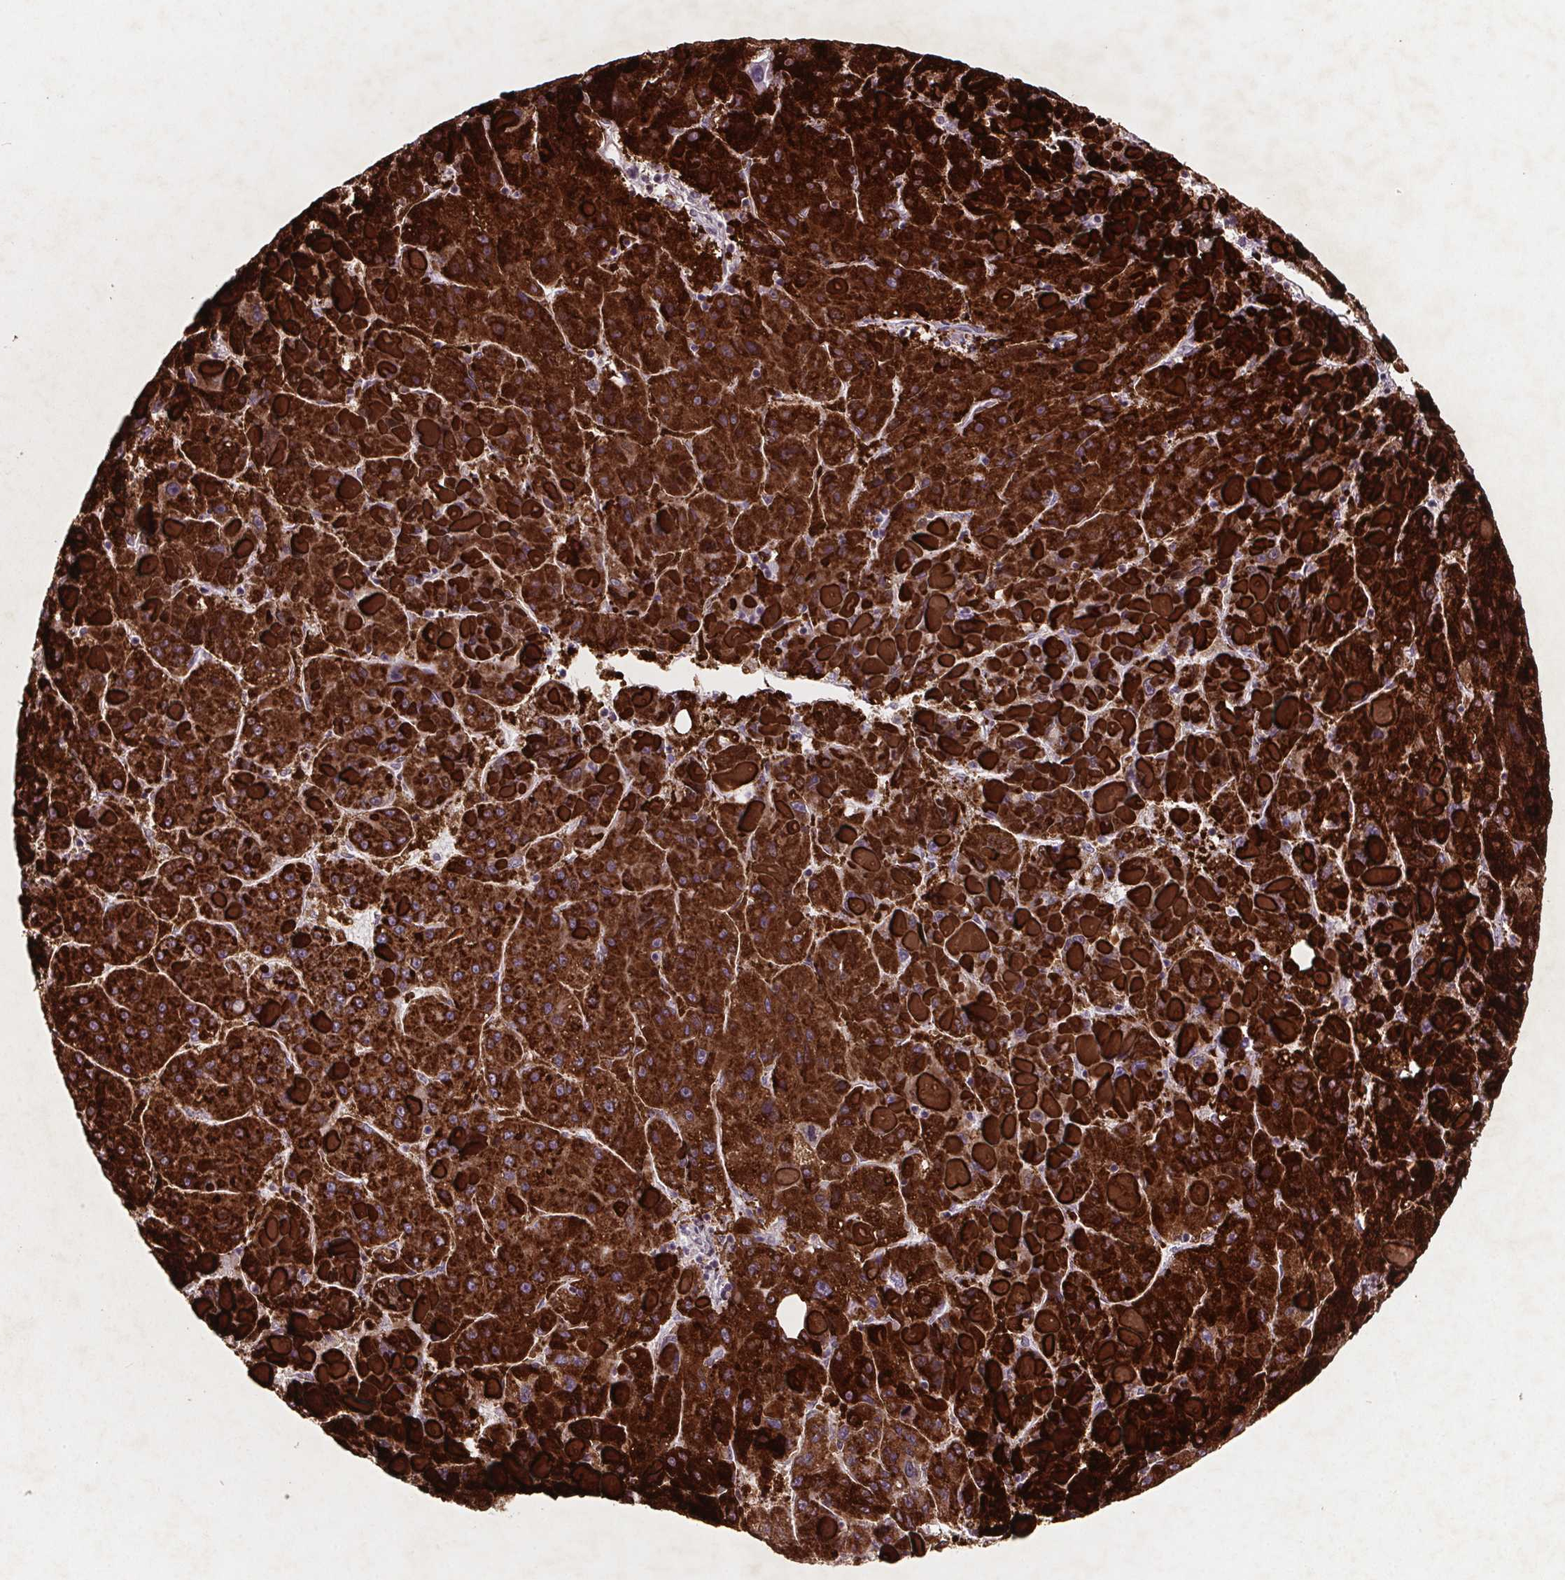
{"staining": {"intensity": "strong", "quantity": ">75%", "location": "cytoplasmic/membranous"}, "tissue": "liver cancer", "cell_type": "Tumor cells", "image_type": "cancer", "snomed": [{"axis": "morphology", "description": "Carcinoma, Hepatocellular, NOS"}, {"axis": "topography", "description": "Liver"}], "caption": "Liver cancer was stained to show a protein in brown. There is high levels of strong cytoplasmic/membranous positivity in about >75% of tumor cells. The staining was performed using DAB, with brown indicating positive protein expression. Nuclei are stained blue with hematoxylin.", "gene": "STRN3", "patient": {"sex": "female", "age": 82}}